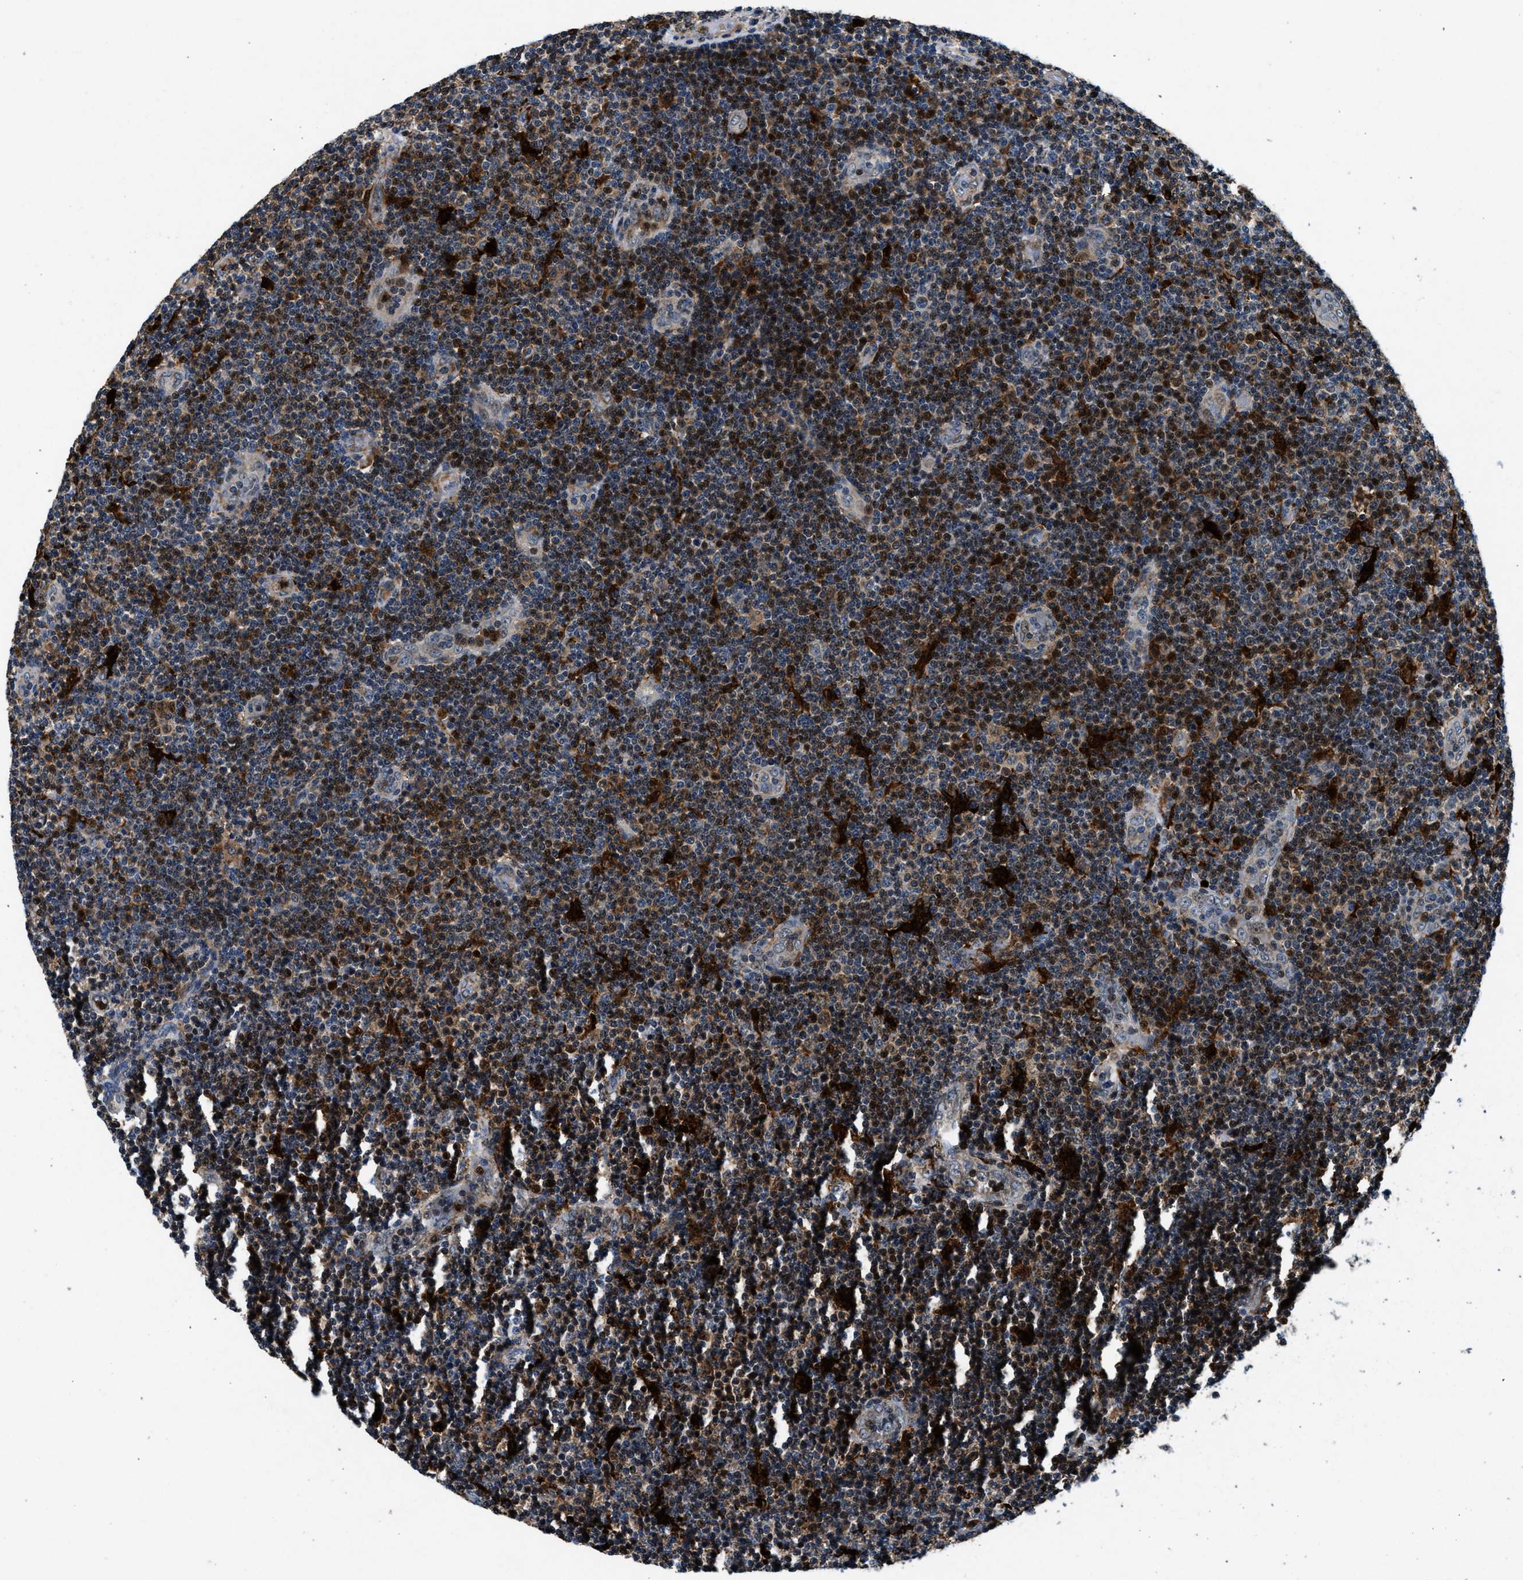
{"staining": {"intensity": "moderate", "quantity": "25%-75%", "location": "cytoplasmic/membranous"}, "tissue": "lymphoma", "cell_type": "Tumor cells", "image_type": "cancer", "snomed": [{"axis": "morphology", "description": "Malignant lymphoma, non-Hodgkin's type, Low grade"}, {"axis": "topography", "description": "Lymph node"}], "caption": "This is an image of immunohistochemistry staining of malignant lymphoma, non-Hodgkin's type (low-grade), which shows moderate positivity in the cytoplasmic/membranous of tumor cells.", "gene": "FAM221A", "patient": {"sex": "male", "age": 83}}